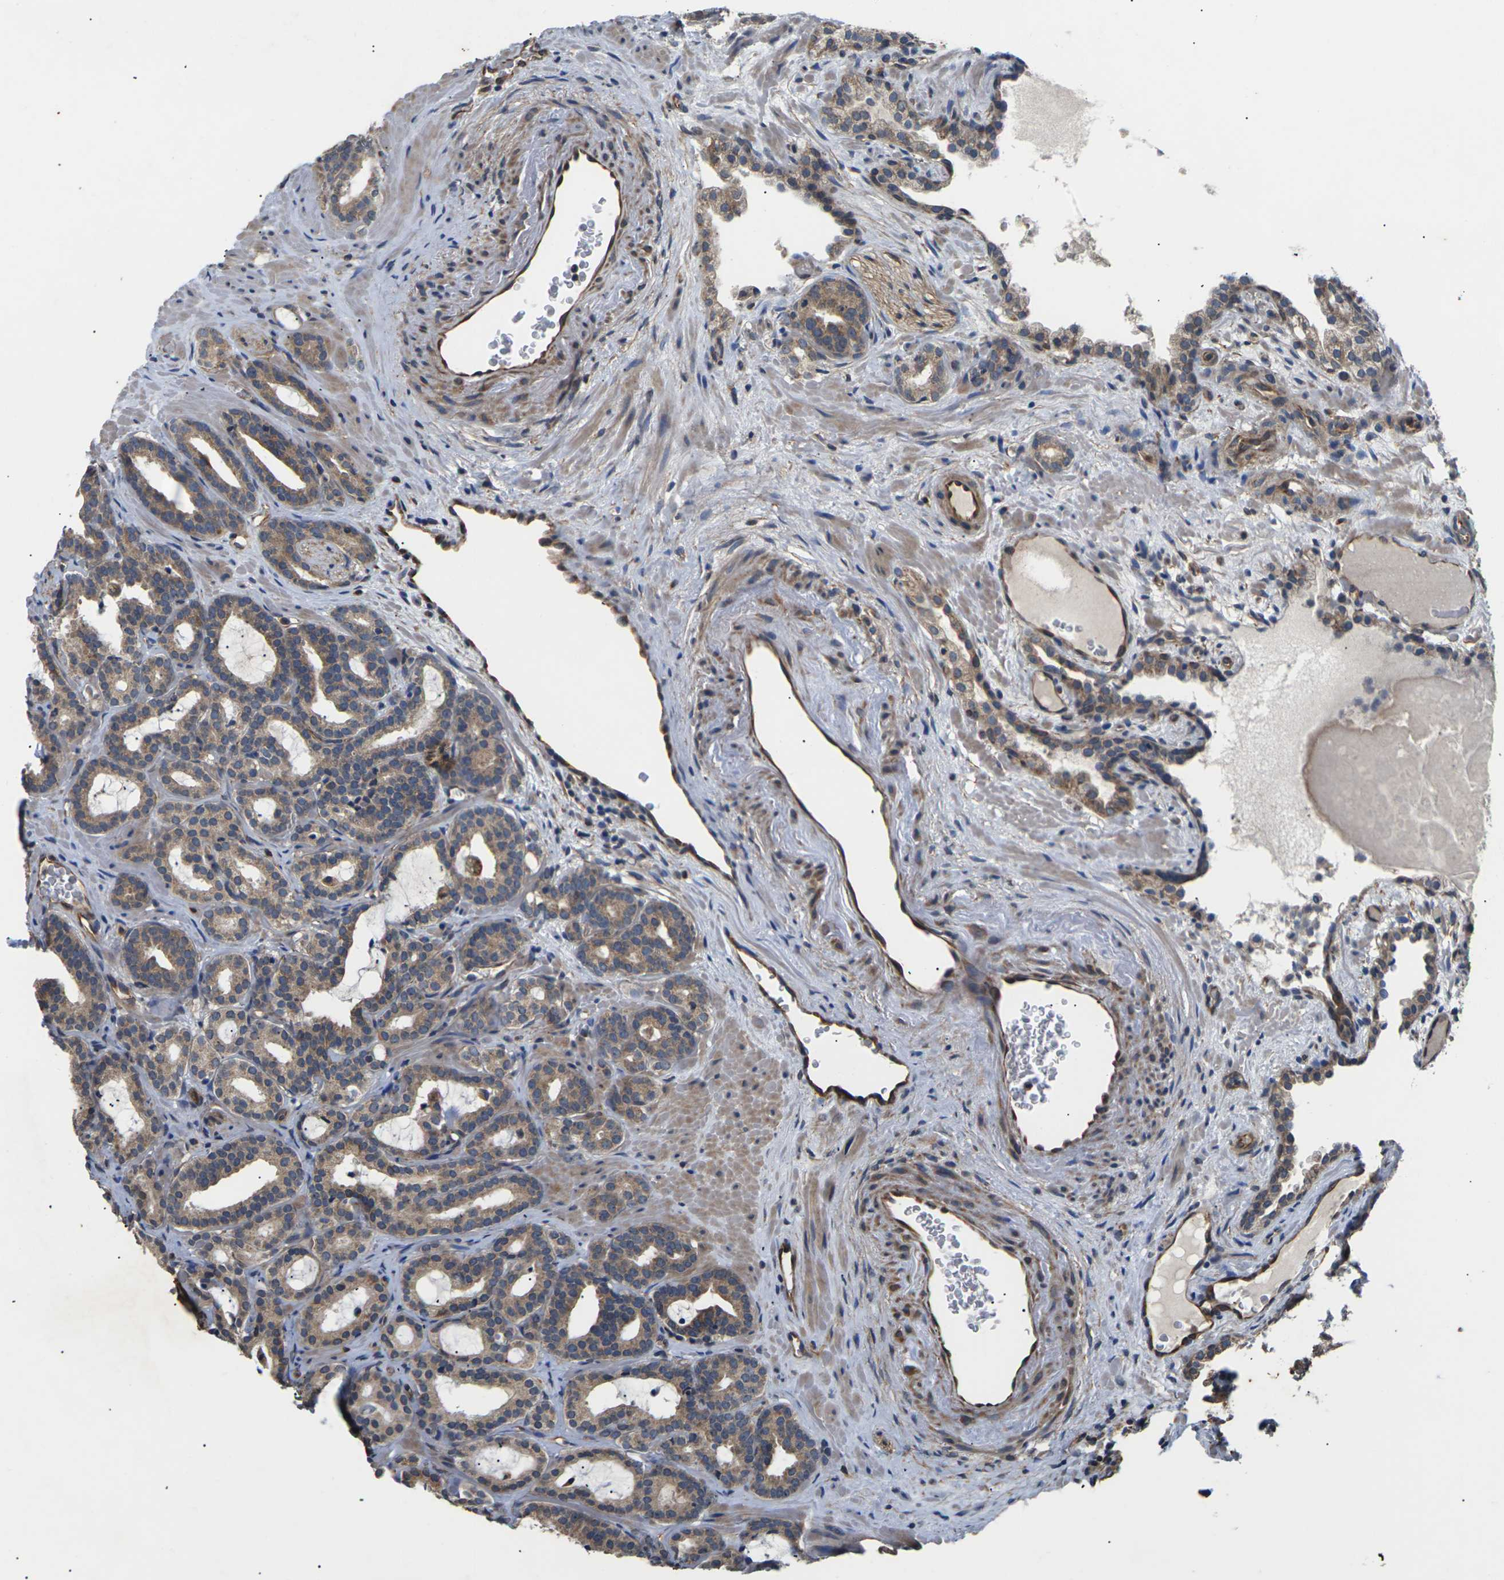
{"staining": {"intensity": "moderate", "quantity": ">75%", "location": "cytoplasmic/membranous"}, "tissue": "prostate cancer", "cell_type": "Tumor cells", "image_type": "cancer", "snomed": [{"axis": "morphology", "description": "Adenocarcinoma, Low grade"}, {"axis": "topography", "description": "Prostate"}], "caption": "Prostate cancer was stained to show a protein in brown. There is medium levels of moderate cytoplasmic/membranous expression in approximately >75% of tumor cells. (DAB IHC, brown staining for protein, blue staining for nuclei).", "gene": "DKK2", "patient": {"sex": "male", "age": 63}}